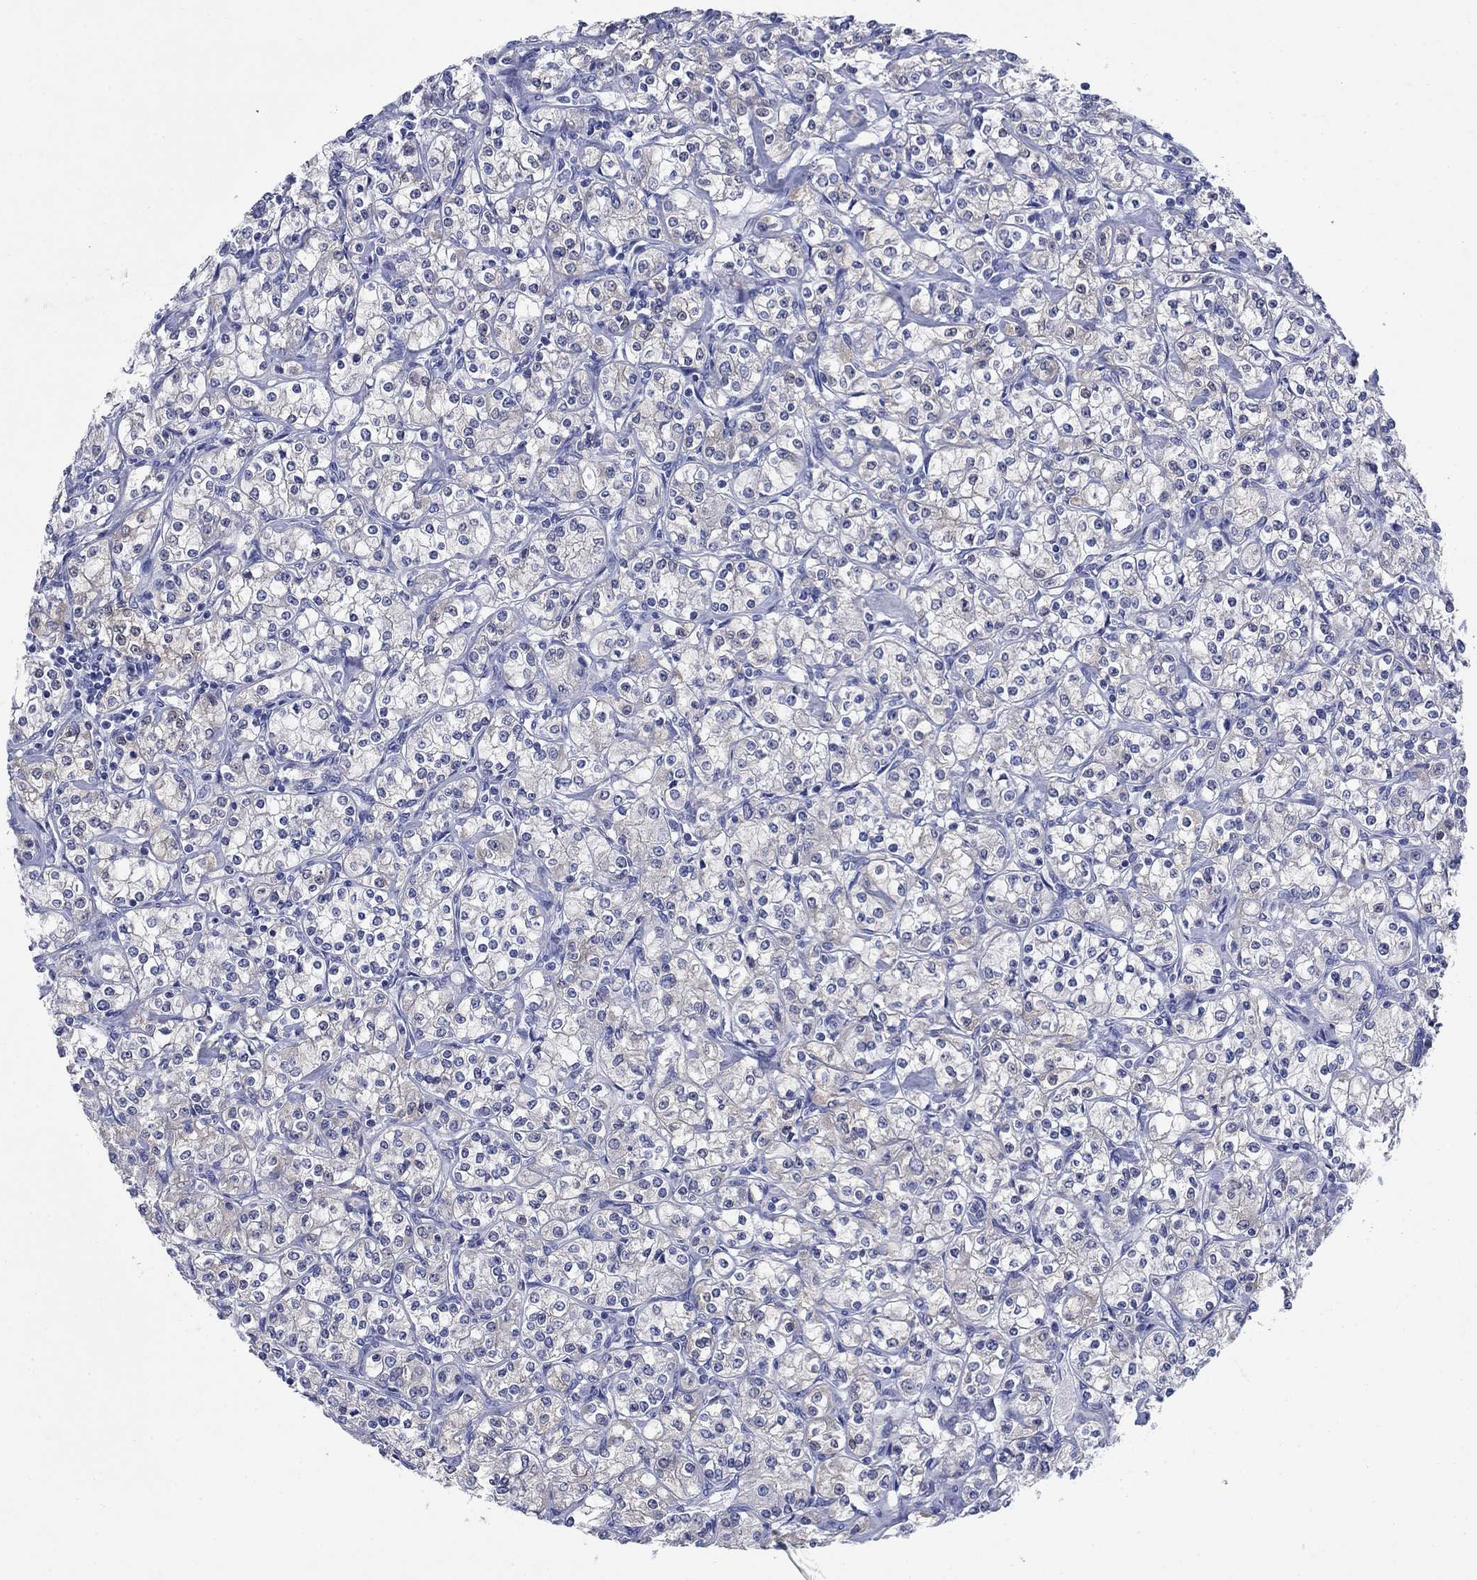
{"staining": {"intensity": "negative", "quantity": "none", "location": "none"}, "tissue": "renal cancer", "cell_type": "Tumor cells", "image_type": "cancer", "snomed": [{"axis": "morphology", "description": "Adenocarcinoma, NOS"}, {"axis": "topography", "description": "Kidney"}], "caption": "High power microscopy micrograph of an immunohistochemistry (IHC) histopathology image of renal cancer, revealing no significant staining in tumor cells.", "gene": "SULT2B1", "patient": {"sex": "male", "age": 77}}